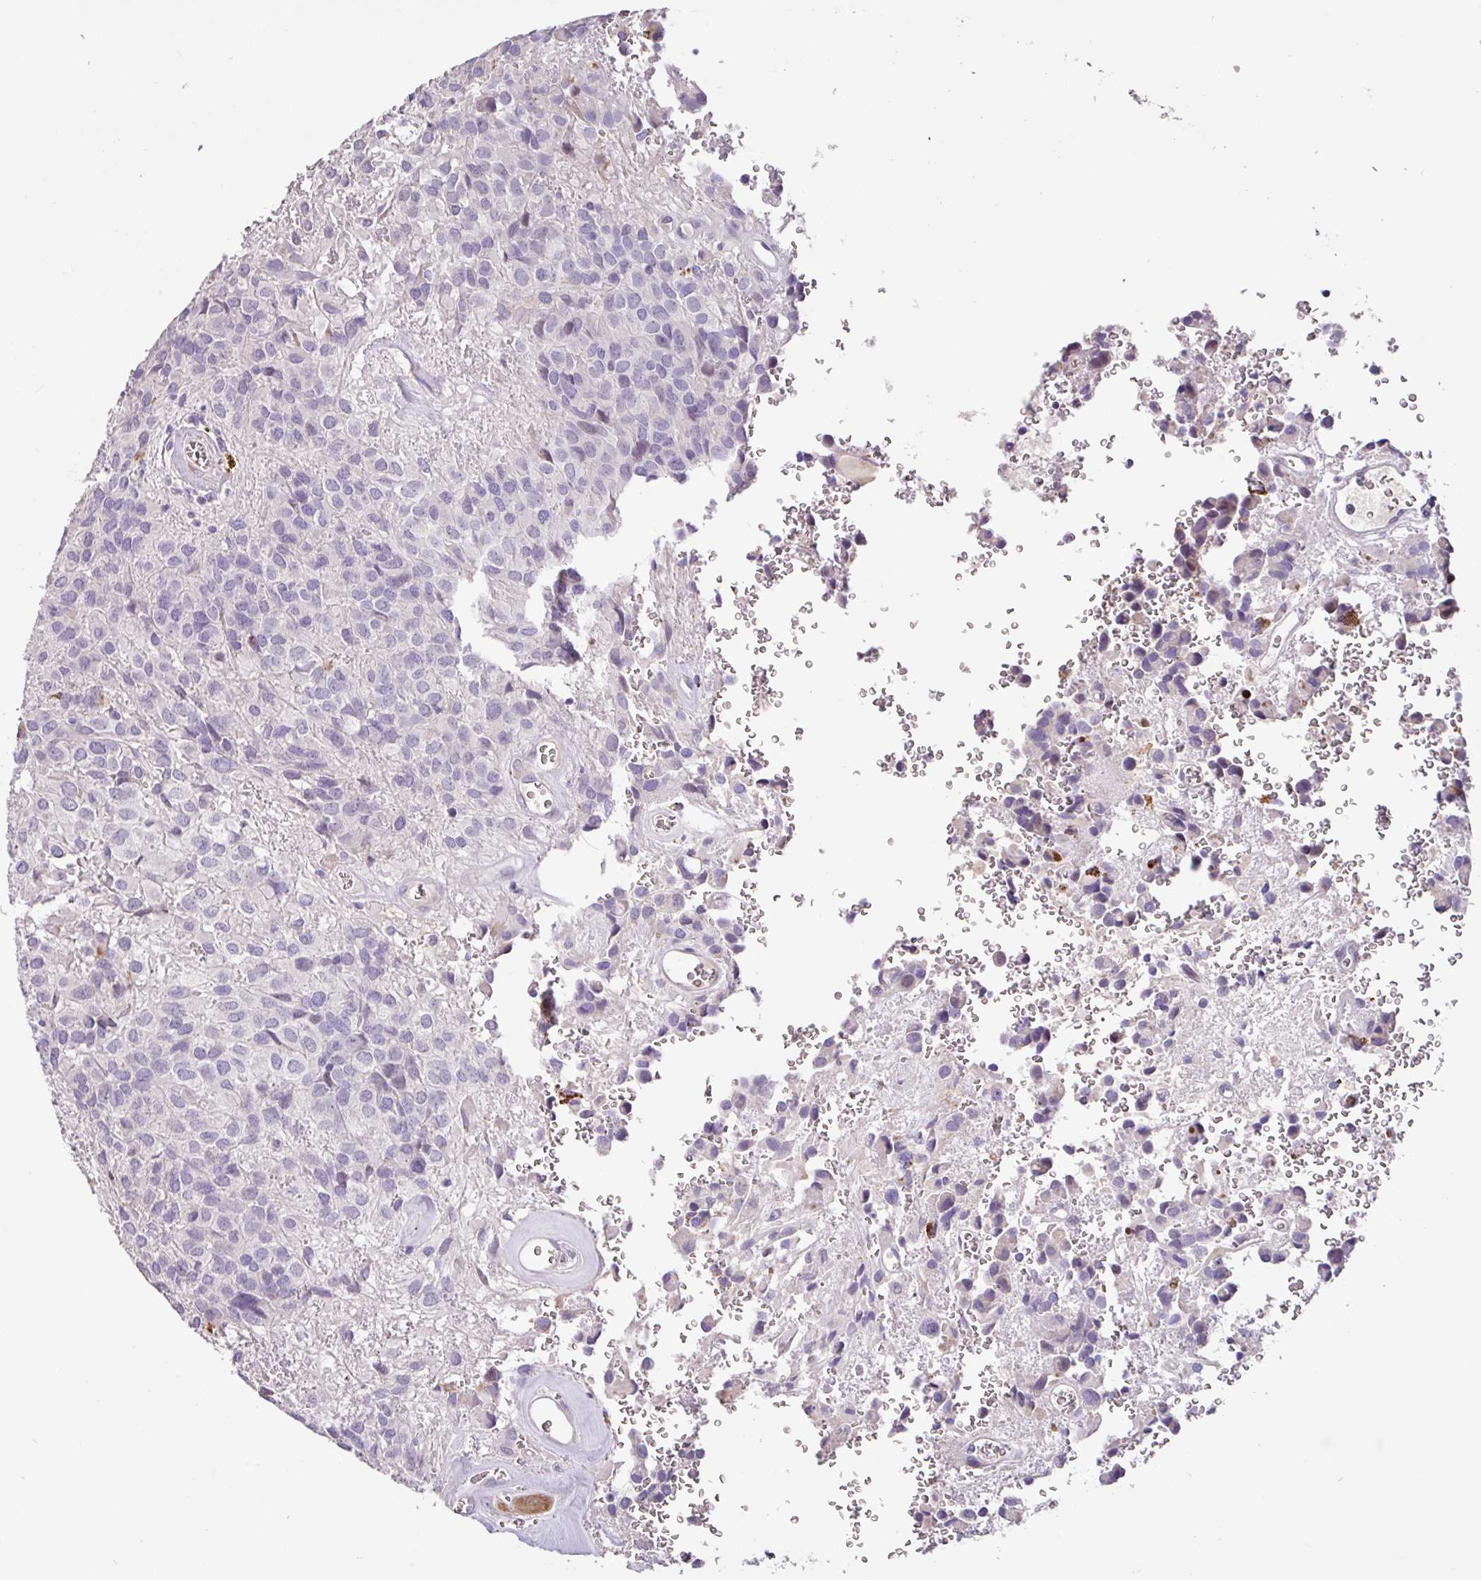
{"staining": {"intensity": "moderate", "quantity": "<25%", "location": "cytoplasmic/membranous"}, "tissue": "glioma", "cell_type": "Tumor cells", "image_type": "cancer", "snomed": [{"axis": "morphology", "description": "Glioma, malignant, Low grade"}, {"axis": "topography", "description": "Brain"}], "caption": "DAB (3,3'-diaminobenzidine) immunohistochemical staining of human glioma exhibits moderate cytoplasmic/membranous protein expression in approximately <25% of tumor cells.", "gene": "ZG16", "patient": {"sex": "male", "age": 56}}